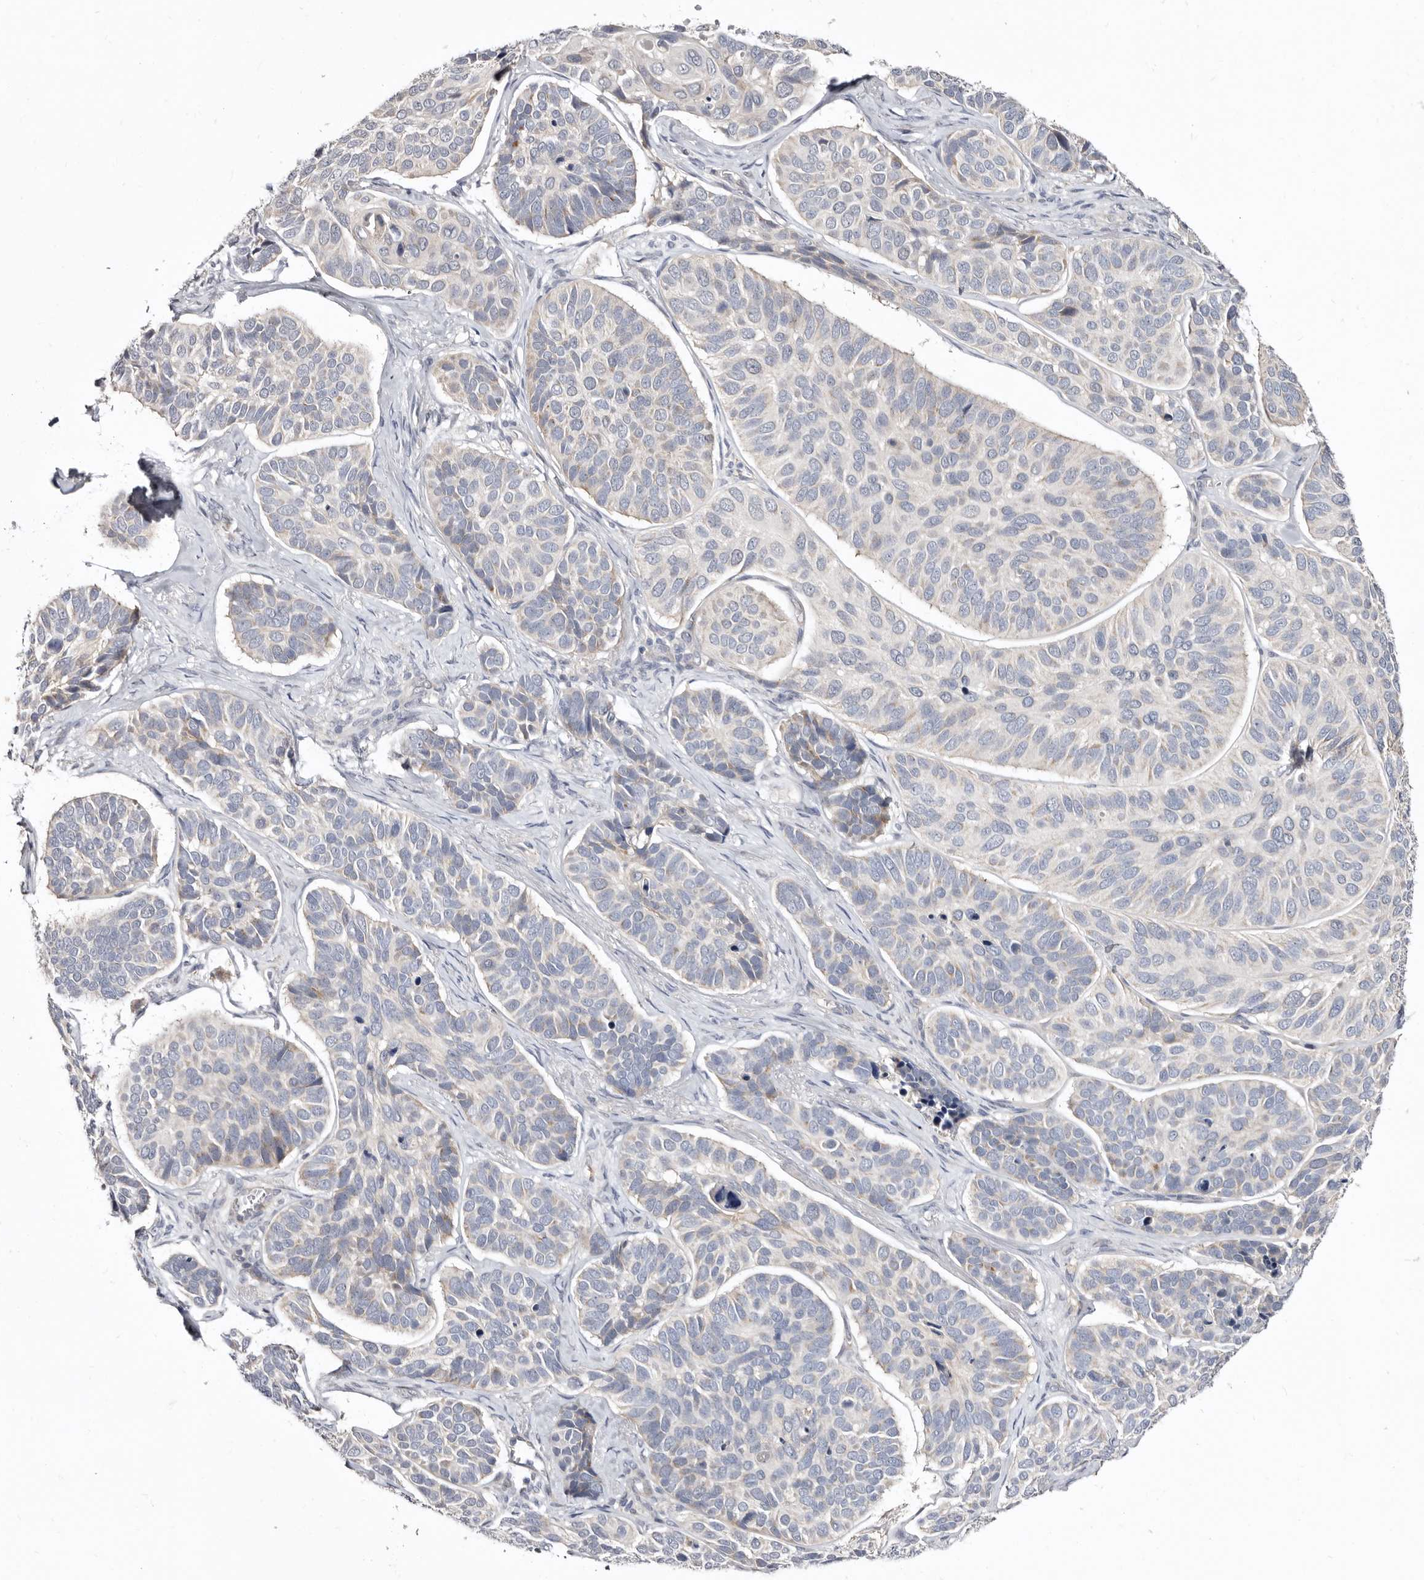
{"staining": {"intensity": "weak", "quantity": "<25%", "location": "cytoplasmic/membranous"}, "tissue": "skin cancer", "cell_type": "Tumor cells", "image_type": "cancer", "snomed": [{"axis": "morphology", "description": "Basal cell carcinoma"}, {"axis": "topography", "description": "Skin"}], "caption": "Image shows no protein expression in tumor cells of skin cancer tissue.", "gene": "KLHL4", "patient": {"sex": "male", "age": 62}}